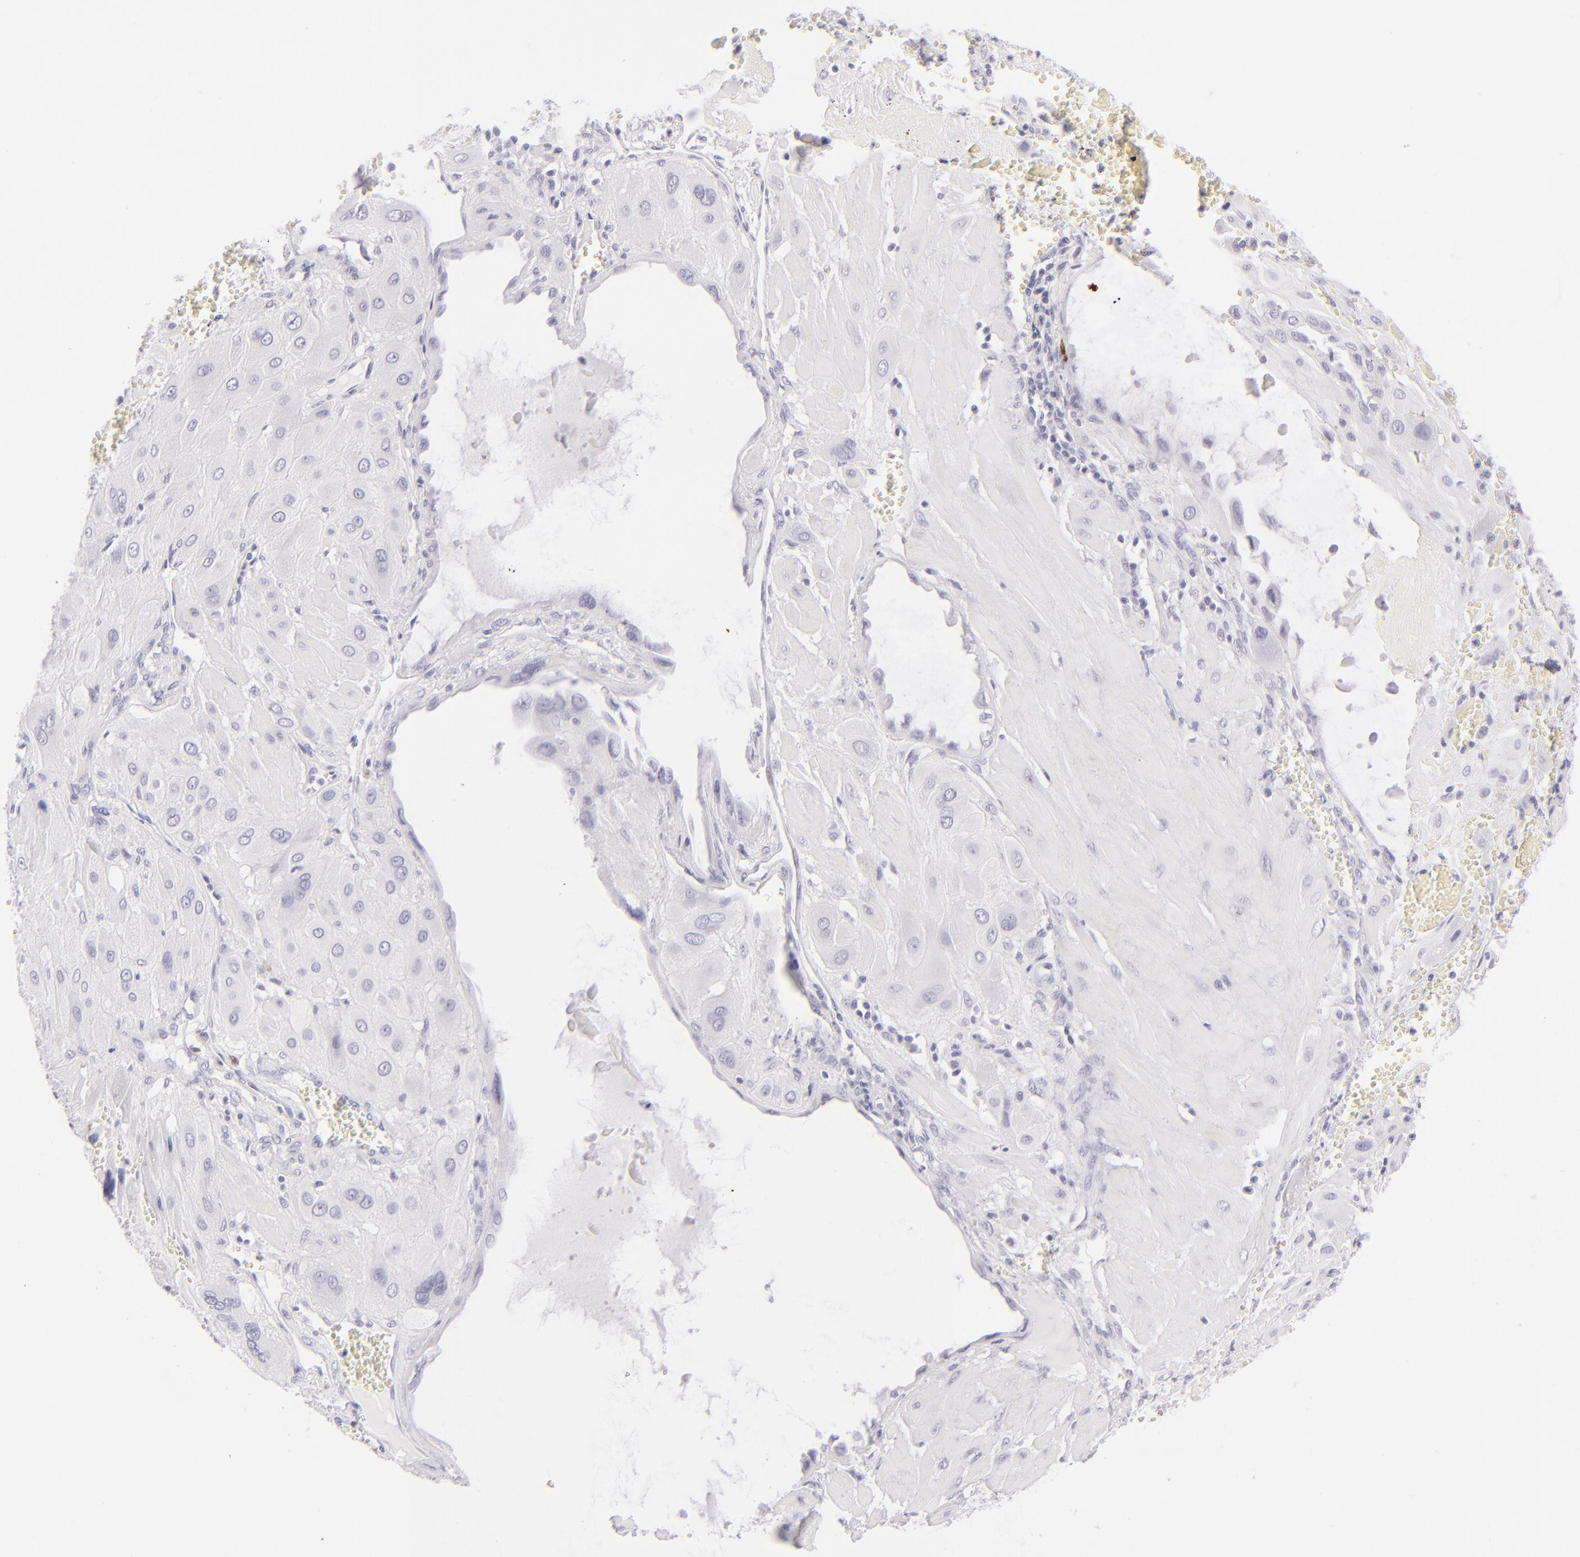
{"staining": {"intensity": "negative", "quantity": "none", "location": "none"}, "tissue": "cervical cancer", "cell_type": "Tumor cells", "image_type": "cancer", "snomed": [{"axis": "morphology", "description": "Squamous cell carcinoma, NOS"}, {"axis": "topography", "description": "Cervix"}], "caption": "Tumor cells show no significant protein positivity in cervical cancer. Nuclei are stained in blue.", "gene": "FCER2", "patient": {"sex": "female", "age": 34}}